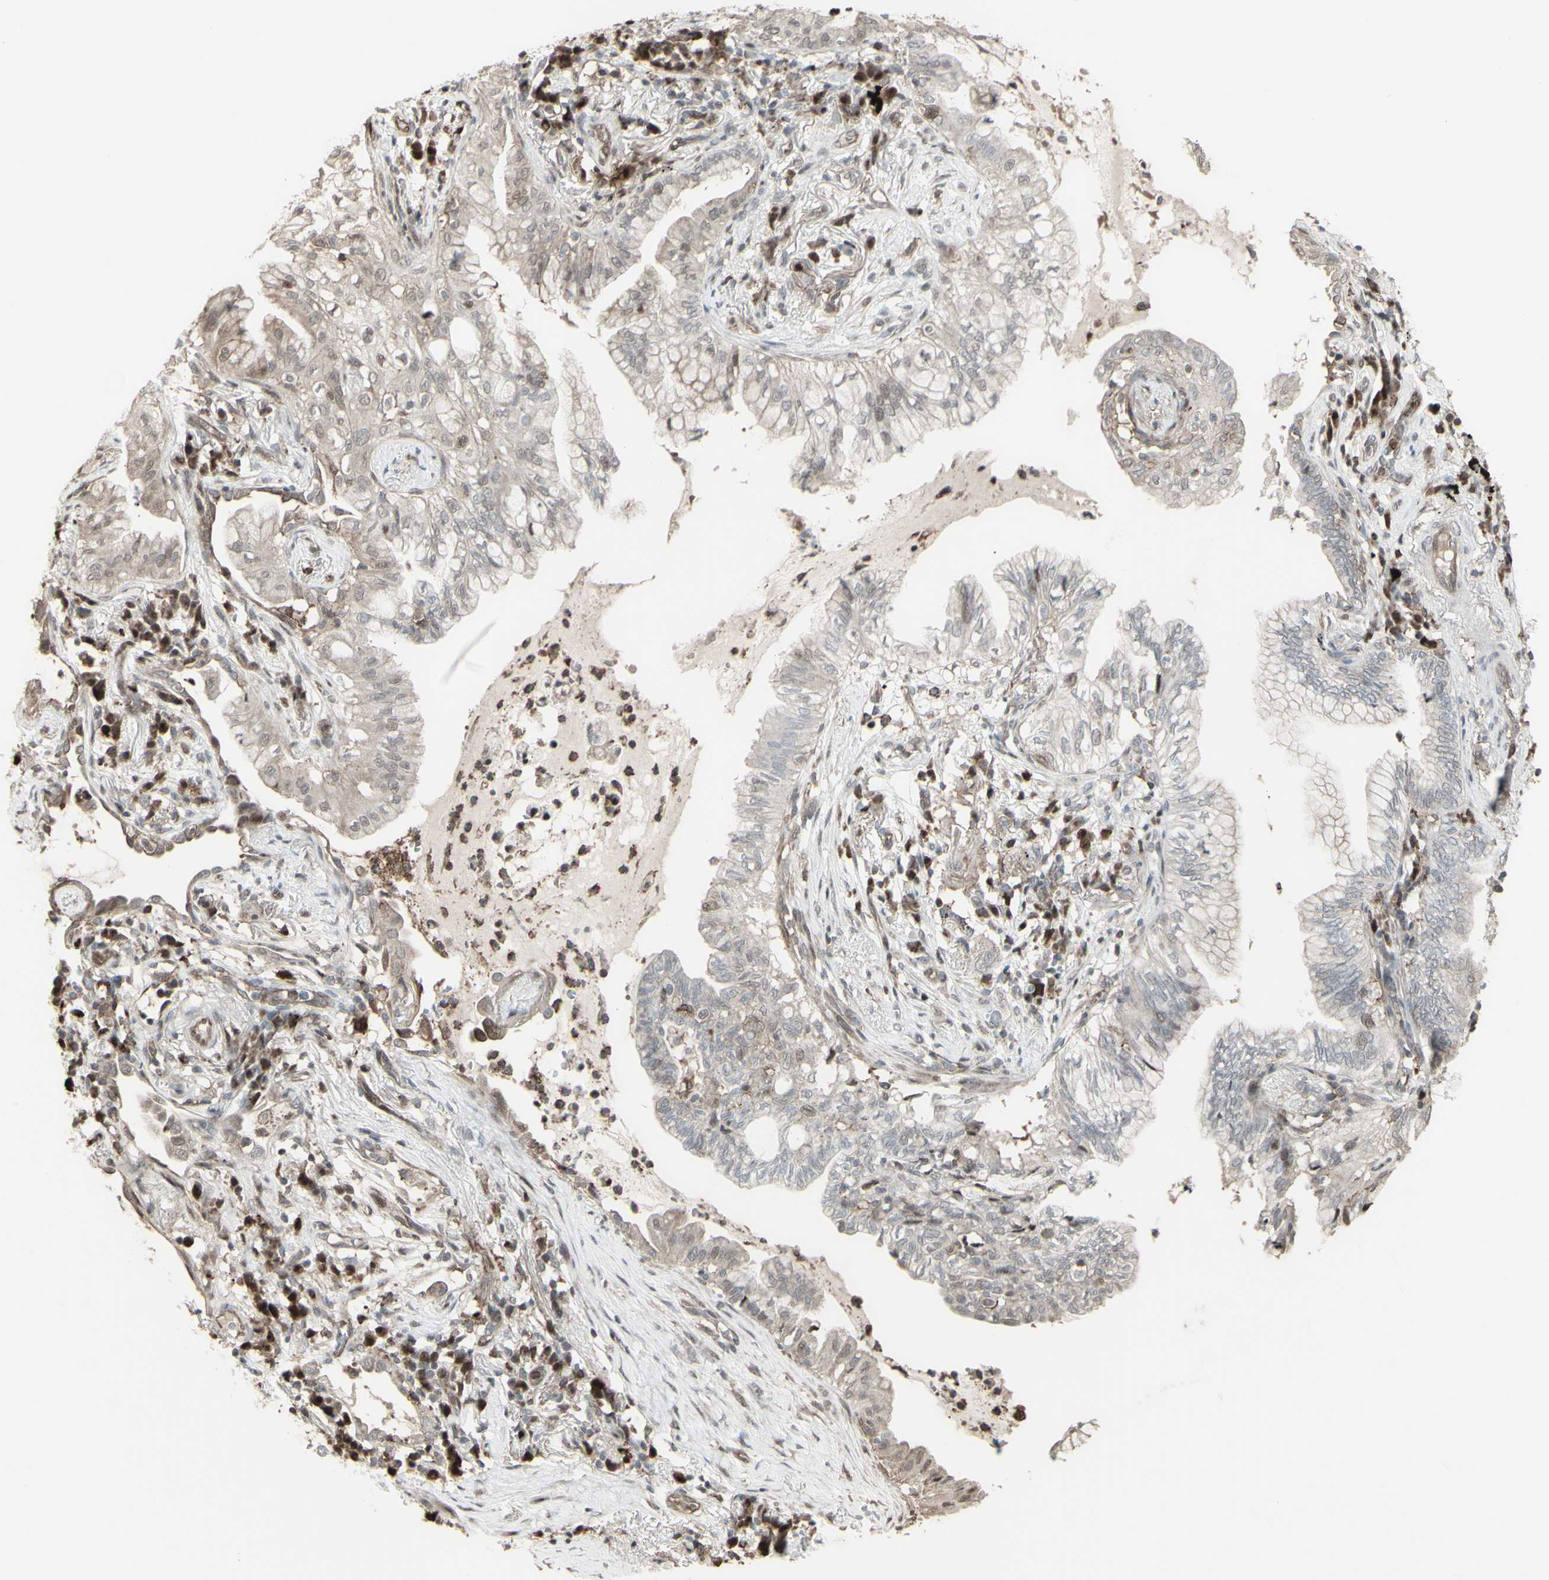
{"staining": {"intensity": "weak", "quantity": "<25%", "location": "cytoplasmic/membranous"}, "tissue": "lung cancer", "cell_type": "Tumor cells", "image_type": "cancer", "snomed": [{"axis": "morphology", "description": "Adenocarcinoma, NOS"}, {"axis": "topography", "description": "Lung"}], "caption": "DAB immunohistochemical staining of human lung adenocarcinoma displays no significant staining in tumor cells.", "gene": "CD33", "patient": {"sex": "female", "age": 70}}